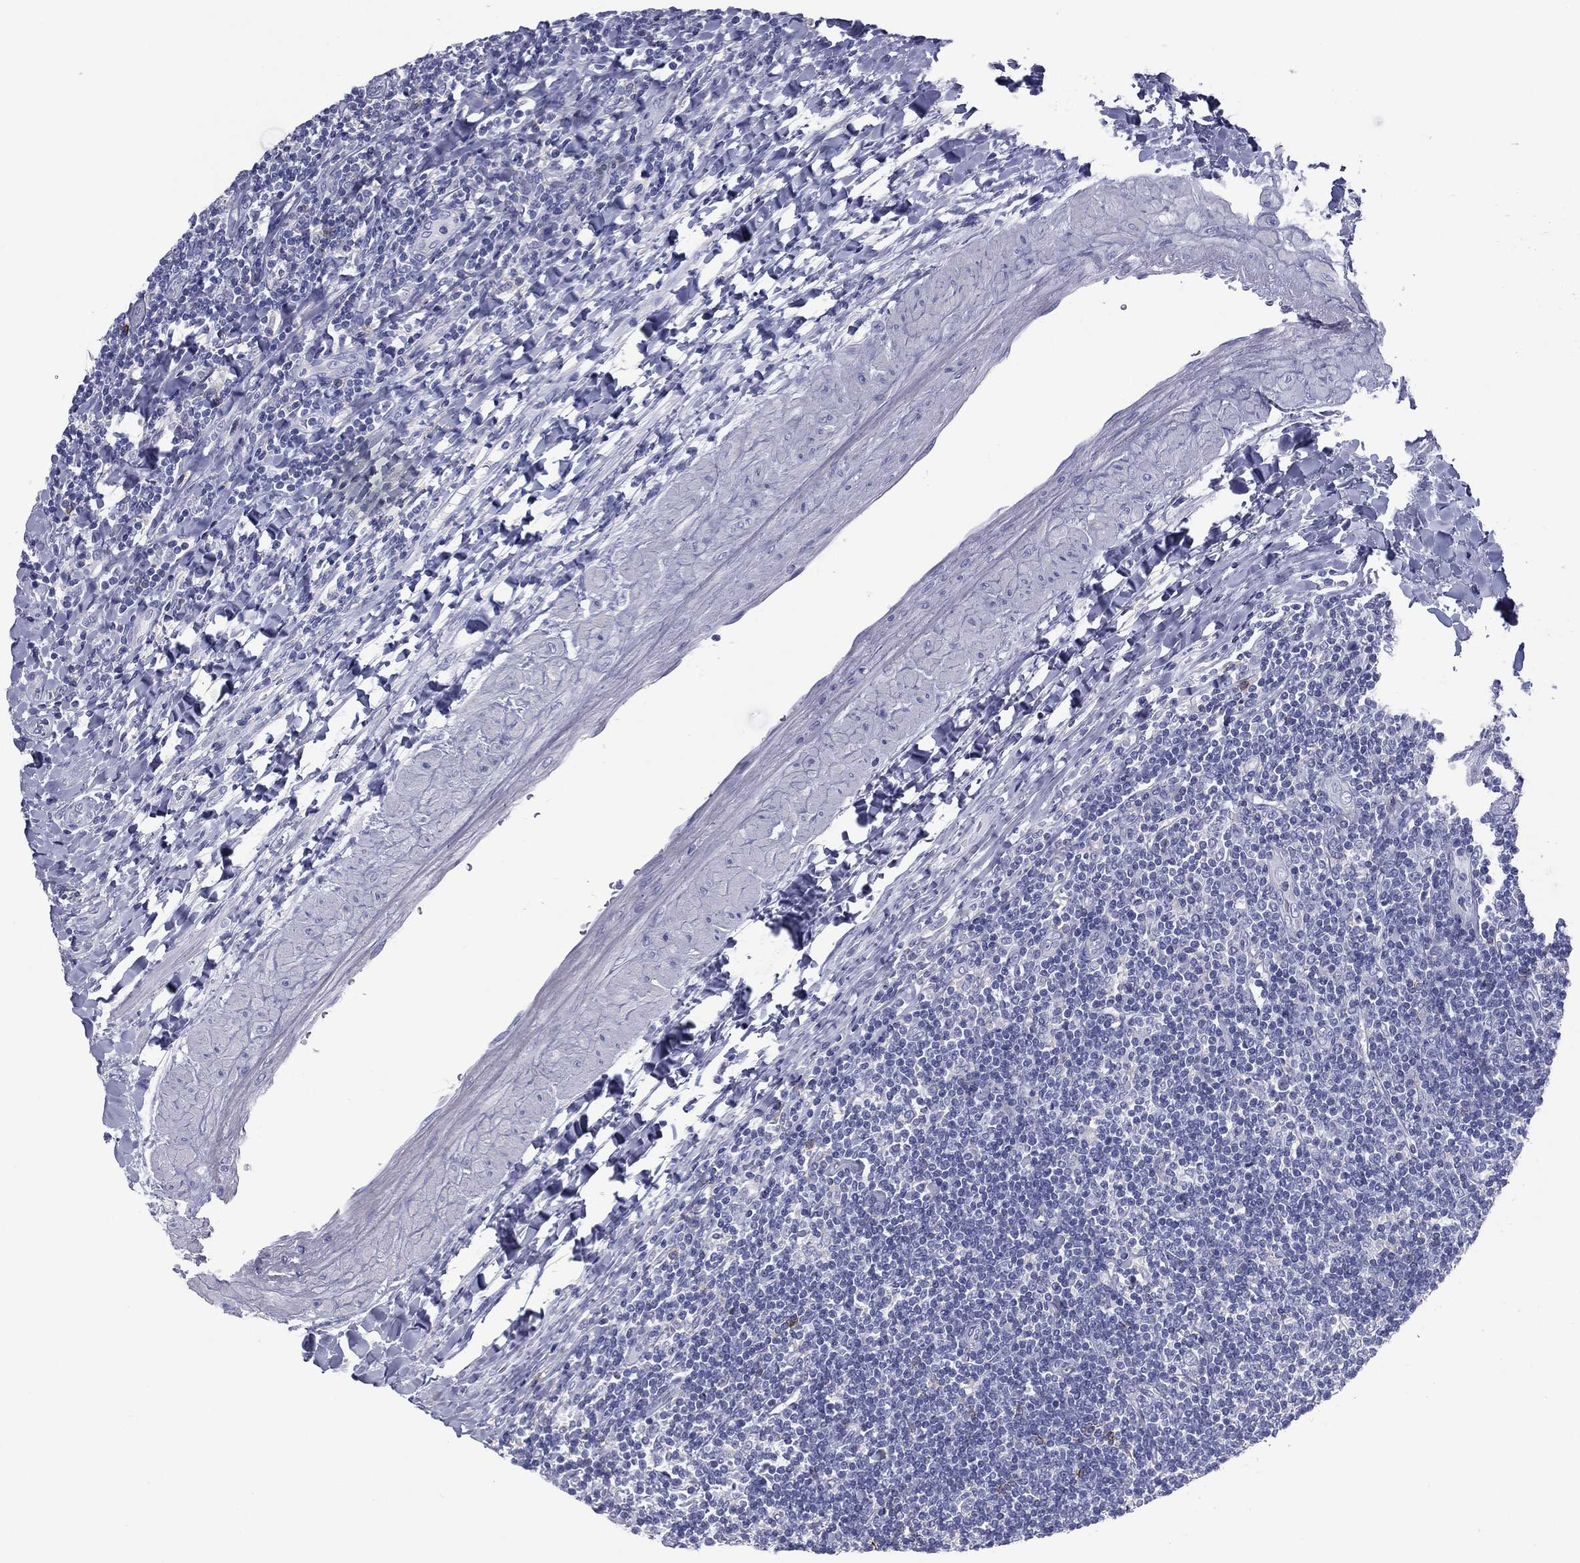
{"staining": {"intensity": "negative", "quantity": "none", "location": "none"}, "tissue": "lymphoma", "cell_type": "Tumor cells", "image_type": "cancer", "snomed": [{"axis": "morphology", "description": "Hodgkin's disease, NOS"}, {"axis": "topography", "description": "Lymph node"}], "caption": "This photomicrograph is of Hodgkin's disease stained with IHC to label a protein in brown with the nuclei are counter-stained blue. There is no expression in tumor cells.", "gene": "FCER2", "patient": {"sex": "male", "age": 40}}